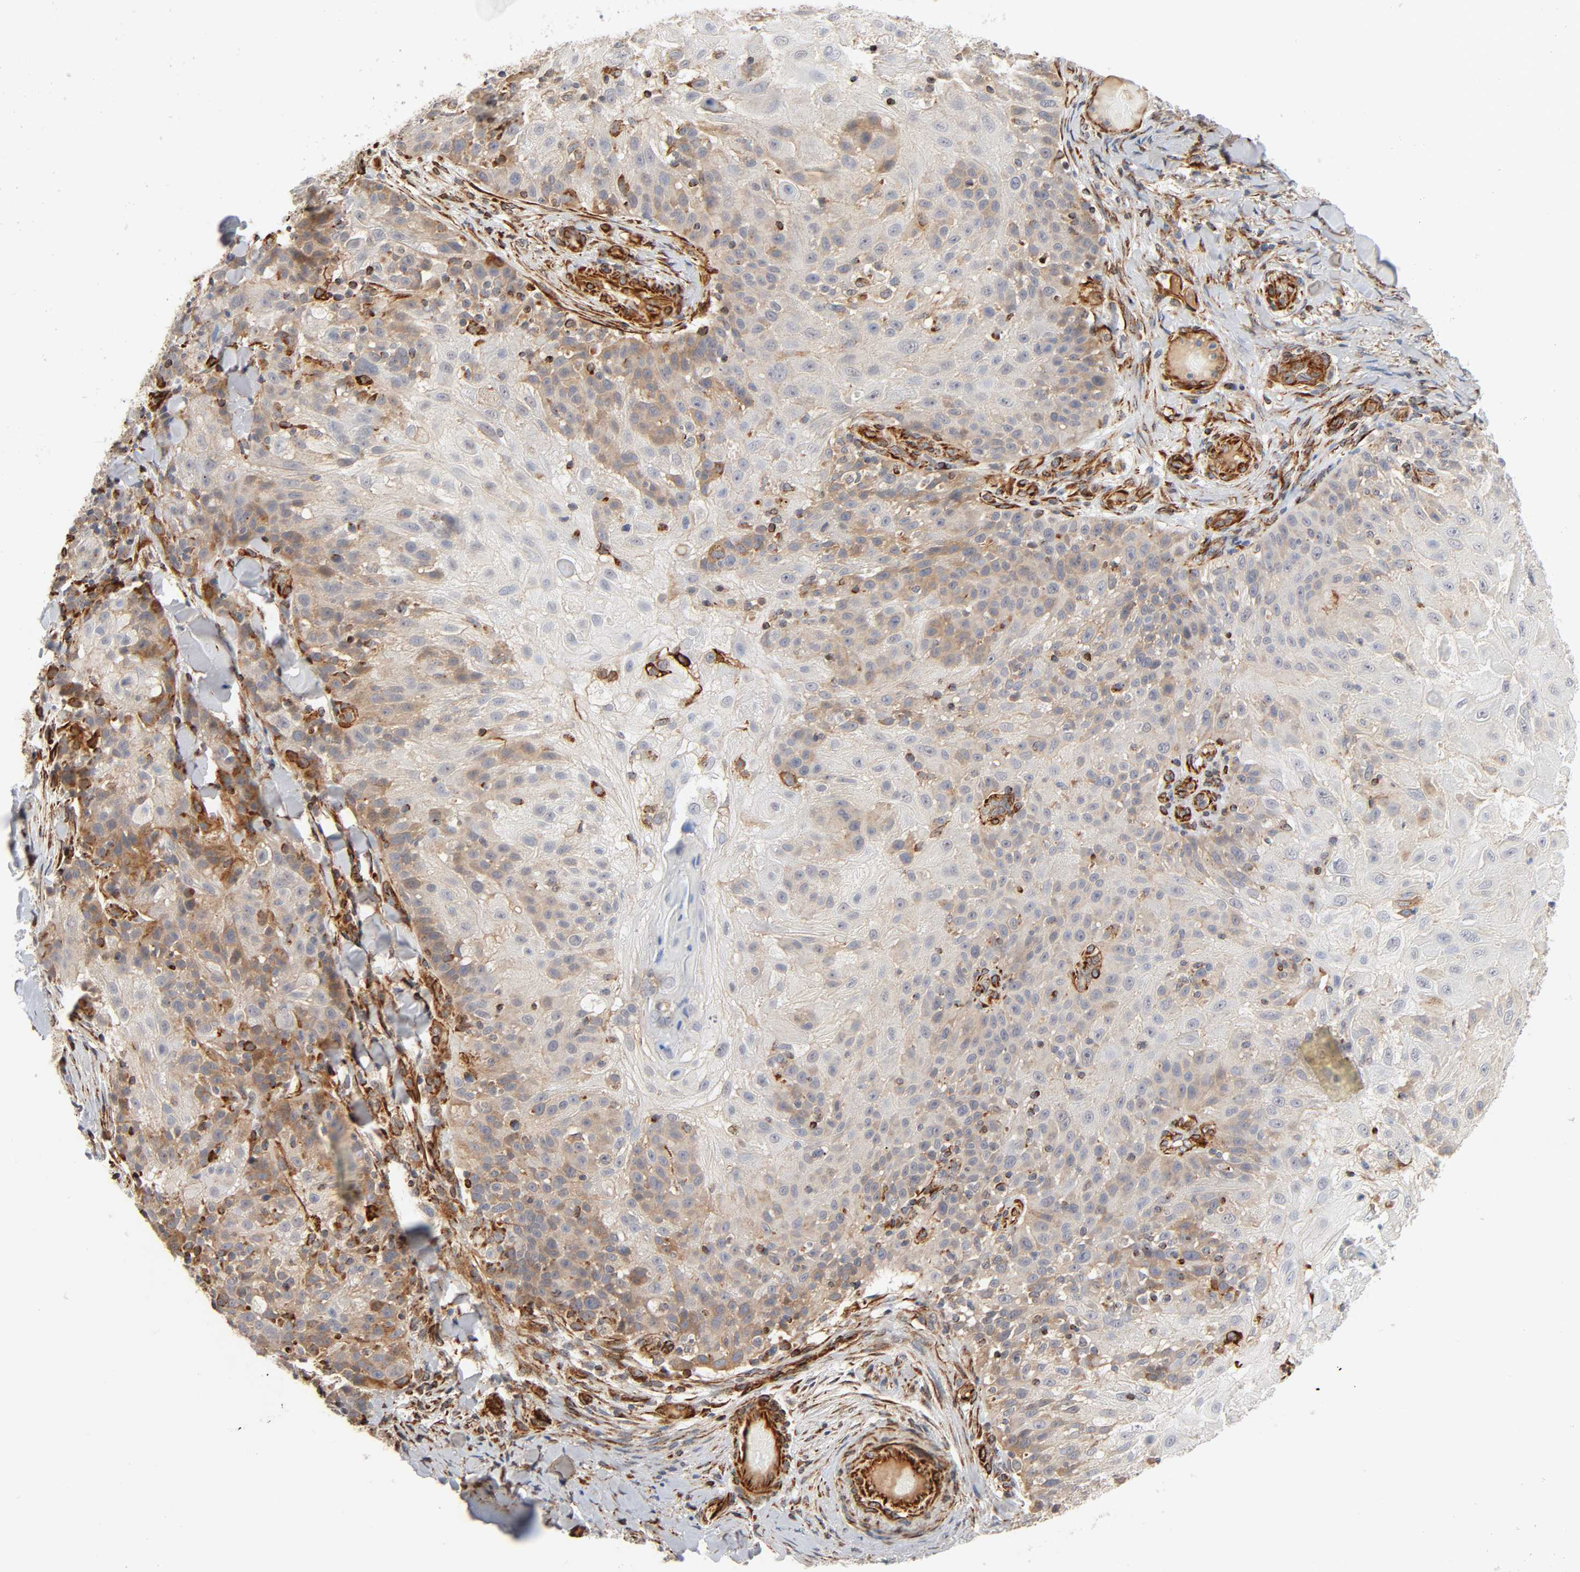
{"staining": {"intensity": "moderate", "quantity": "25%-75%", "location": "cytoplasmic/membranous"}, "tissue": "skin cancer", "cell_type": "Tumor cells", "image_type": "cancer", "snomed": [{"axis": "morphology", "description": "Normal tissue, NOS"}, {"axis": "morphology", "description": "Squamous cell carcinoma, NOS"}, {"axis": "topography", "description": "Skin"}], "caption": "Immunohistochemistry (IHC) photomicrograph of neoplastic tissue: skin cancer (squamous cell carcinoma) stained using IHC exhibits medium levels of moderate protein expression localized specifically in the cytoplasmic/membranous of tumor cells, appearing as a cytoplasmic/membranous brown color.", "gene": "REEP6", "patient": {"sex": "female", "age": 83}}